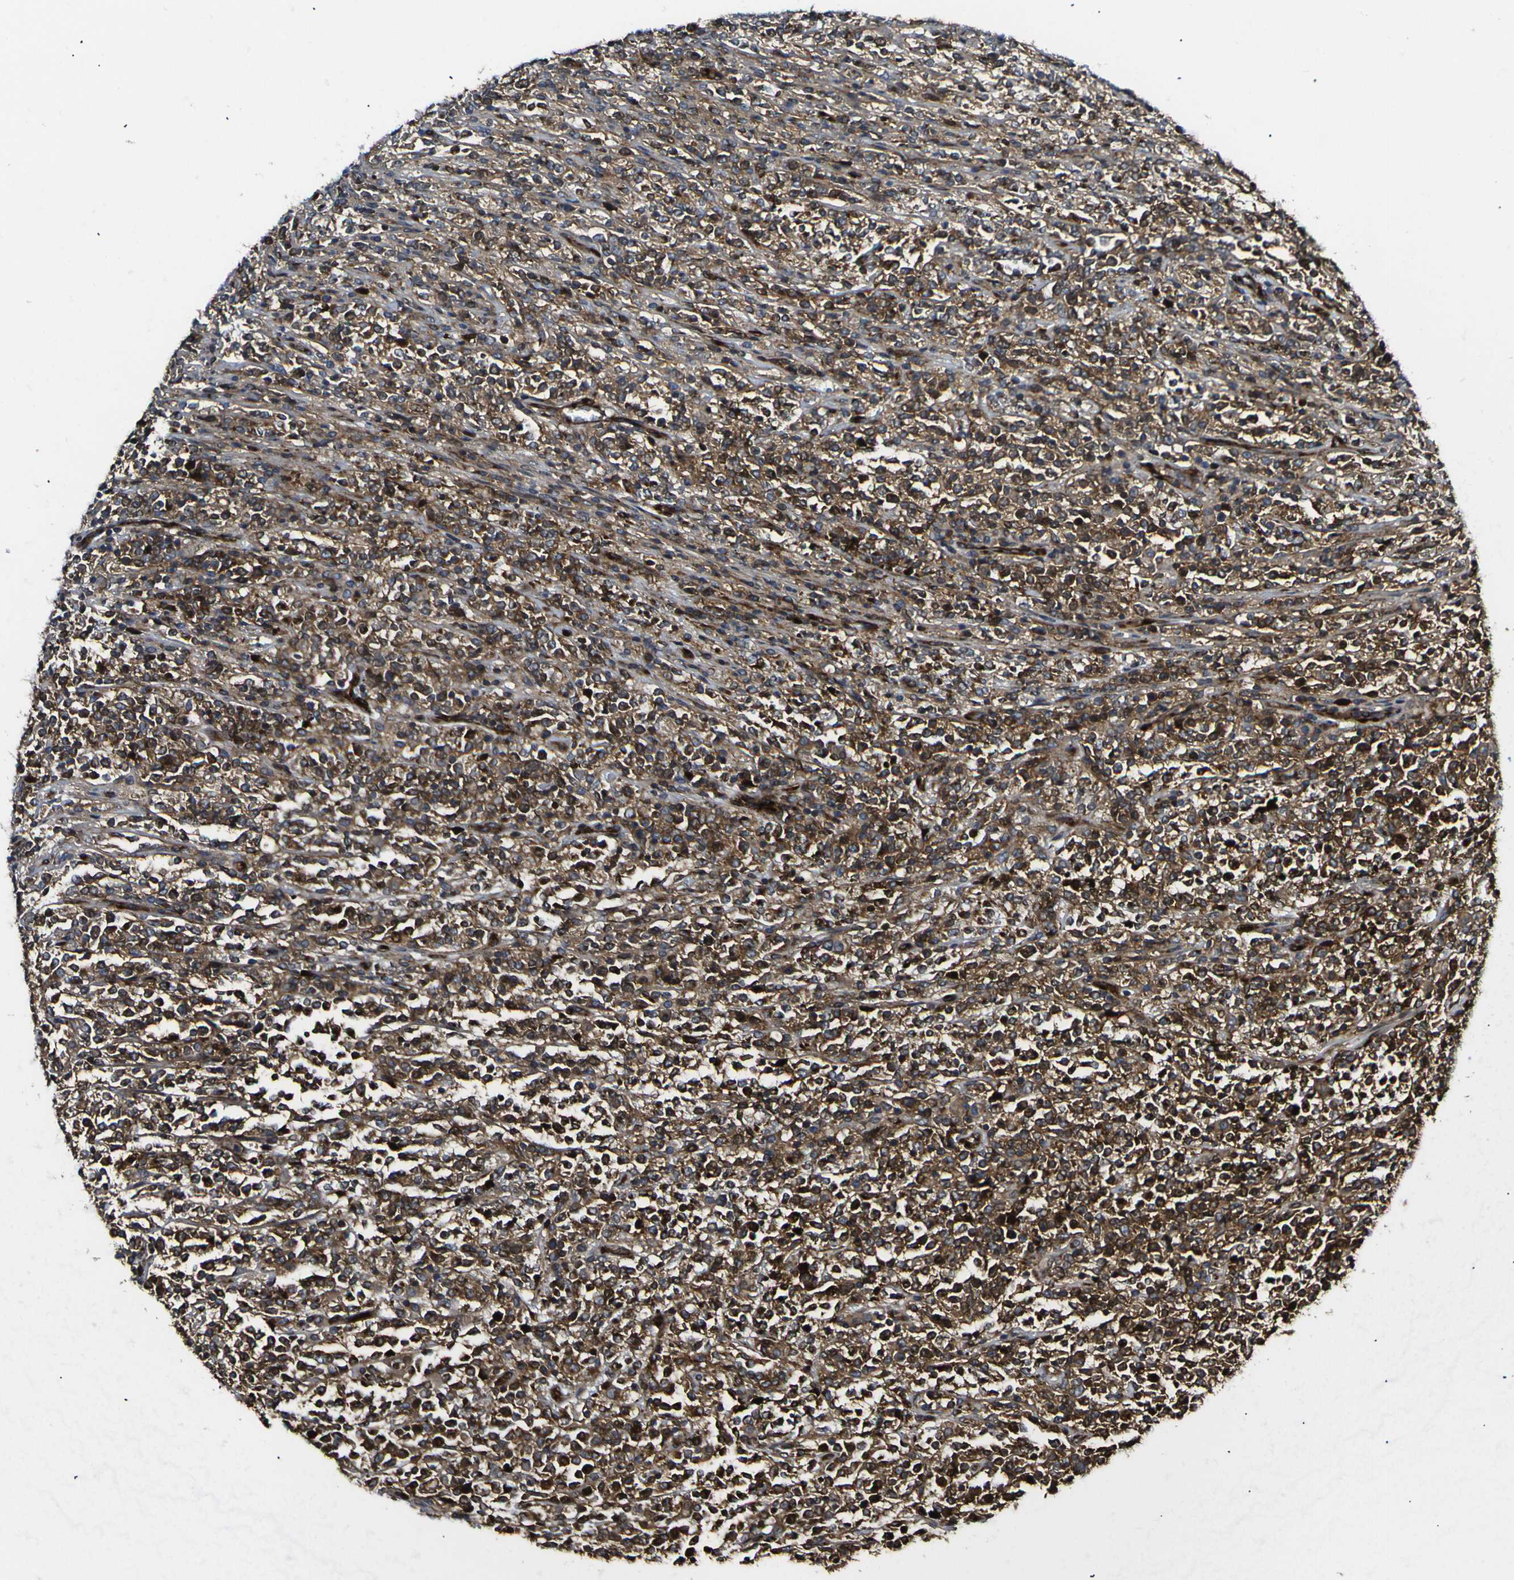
{"staining": {"intensity": "strong", "quantity": ">75%", "location": "cytoplasmic/membranous,nuclear"}, "tissue": "lymphoma", "cell_type": "Tumor cells", "image_type": "cancer", "snomed": [{"axis": "morphology", "description": "Malignant lymphoma, non-Hodgkin's type, High grade"}, {"axis": "topography", "description": "Soft tissue"}], "caption": "The photomicrograph demonstrates a brown stain indicating the presence of a protein in the cytoplasmic/membranous and nuclear of tumor cells in lymphoma. The staining was performed using DAB, with brown indicating positive protein expression. Nuclei are stained blue with hematoxylin.", "gene": "ECE1", "patient": {"sex": "male", "age": 18}}